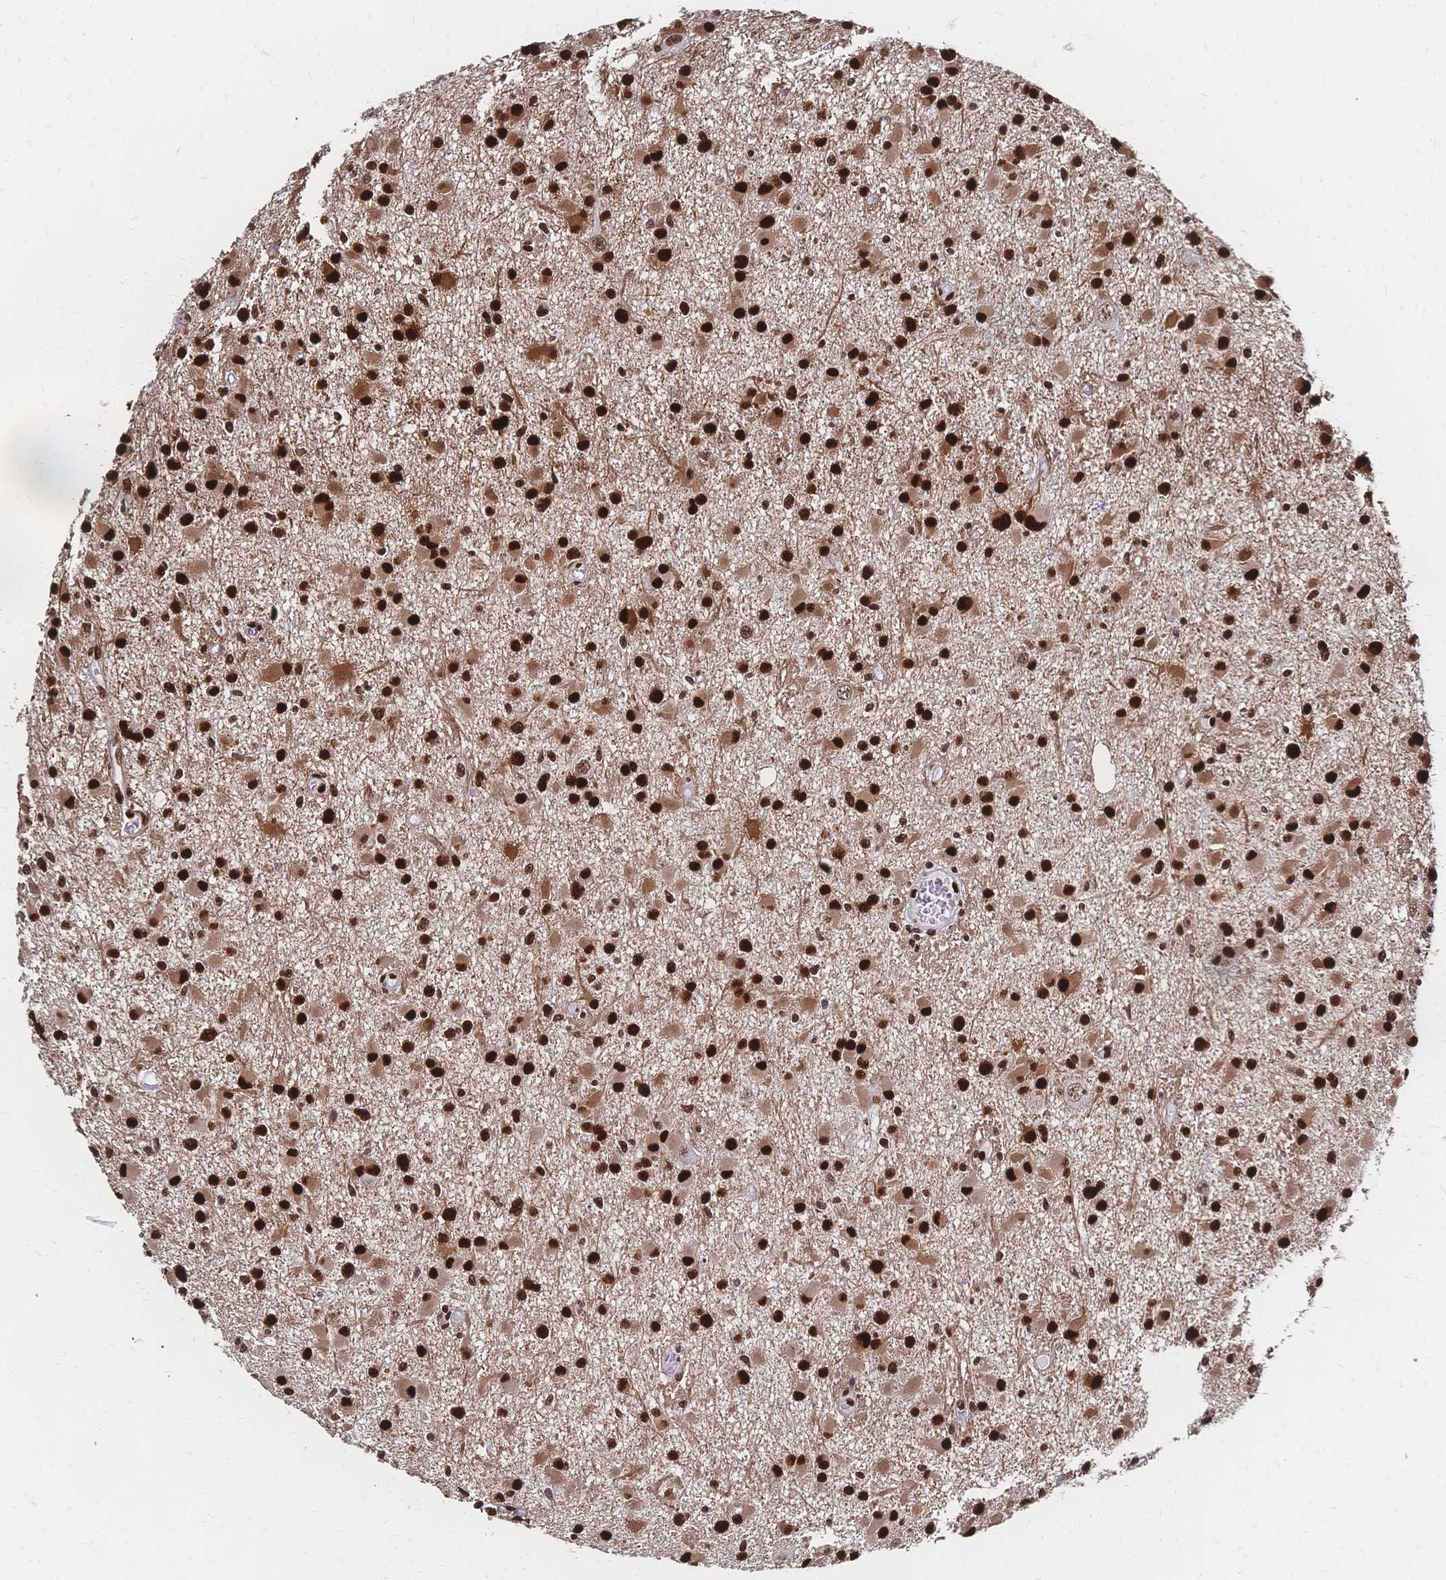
{"staining": {"intensity": "strong", "quantity": ">75%", "location": "nuclear"}, "tissue": "glioma", "cell_type": "Tumor cells", "image_type": "cancer", "snomed": [{"axis": "morphology", "description": "Glioma, malignant, High grade"}, {"axis": "topography", "description": "Brain"}], "caption": "High-grade glioma (malignant) stained with a protein marker reveals strong staining in tumor cells.", "gene": "HDGF", "patient": {"sex": "male", "age": 54}}